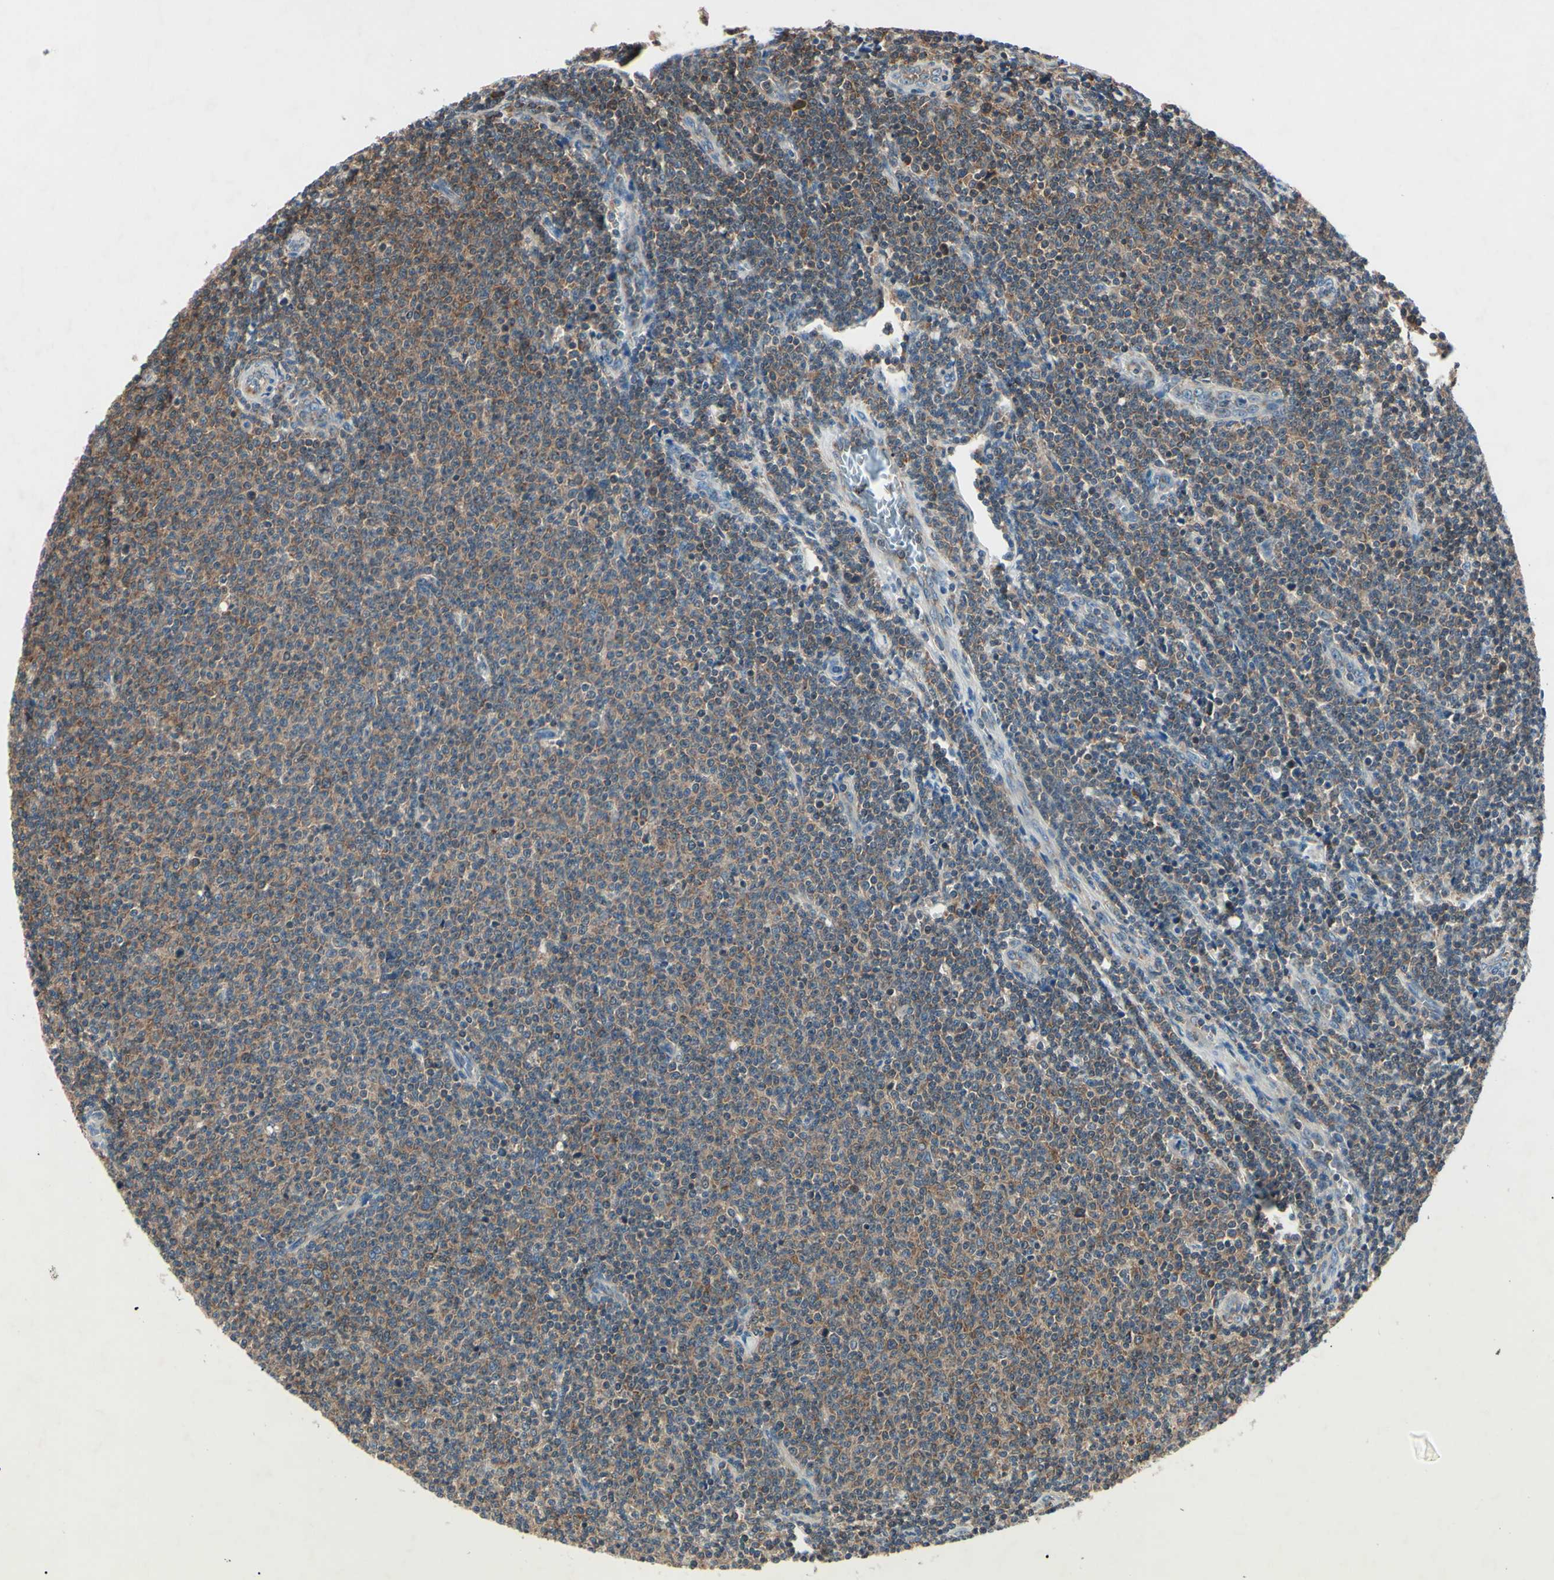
{"staining": {"intensity": "moderate", "quantity": "25%-75%", "location": "cytoplasmic/membranous"}, "tissue": "lymphoma", "cell_type": "Tumor cells", "image_type": "cancer", "snomed": [{"axis": "morphology", "description": "Malignant lymphoma, non-Hodgkin's type, Low grade"}, {"axis": "topography", "description": "Lymph node"}], "caption": "Immunohistochemical staining of human low-grade malignant lymphoma, non-Hodgkin's type reveals medium levels of moderate cytoplasmic/membranous expression in about 25%-75% of tumor cells.", "gene": "MAPRE1", "patient": {"sex": "male", "age": 66}}